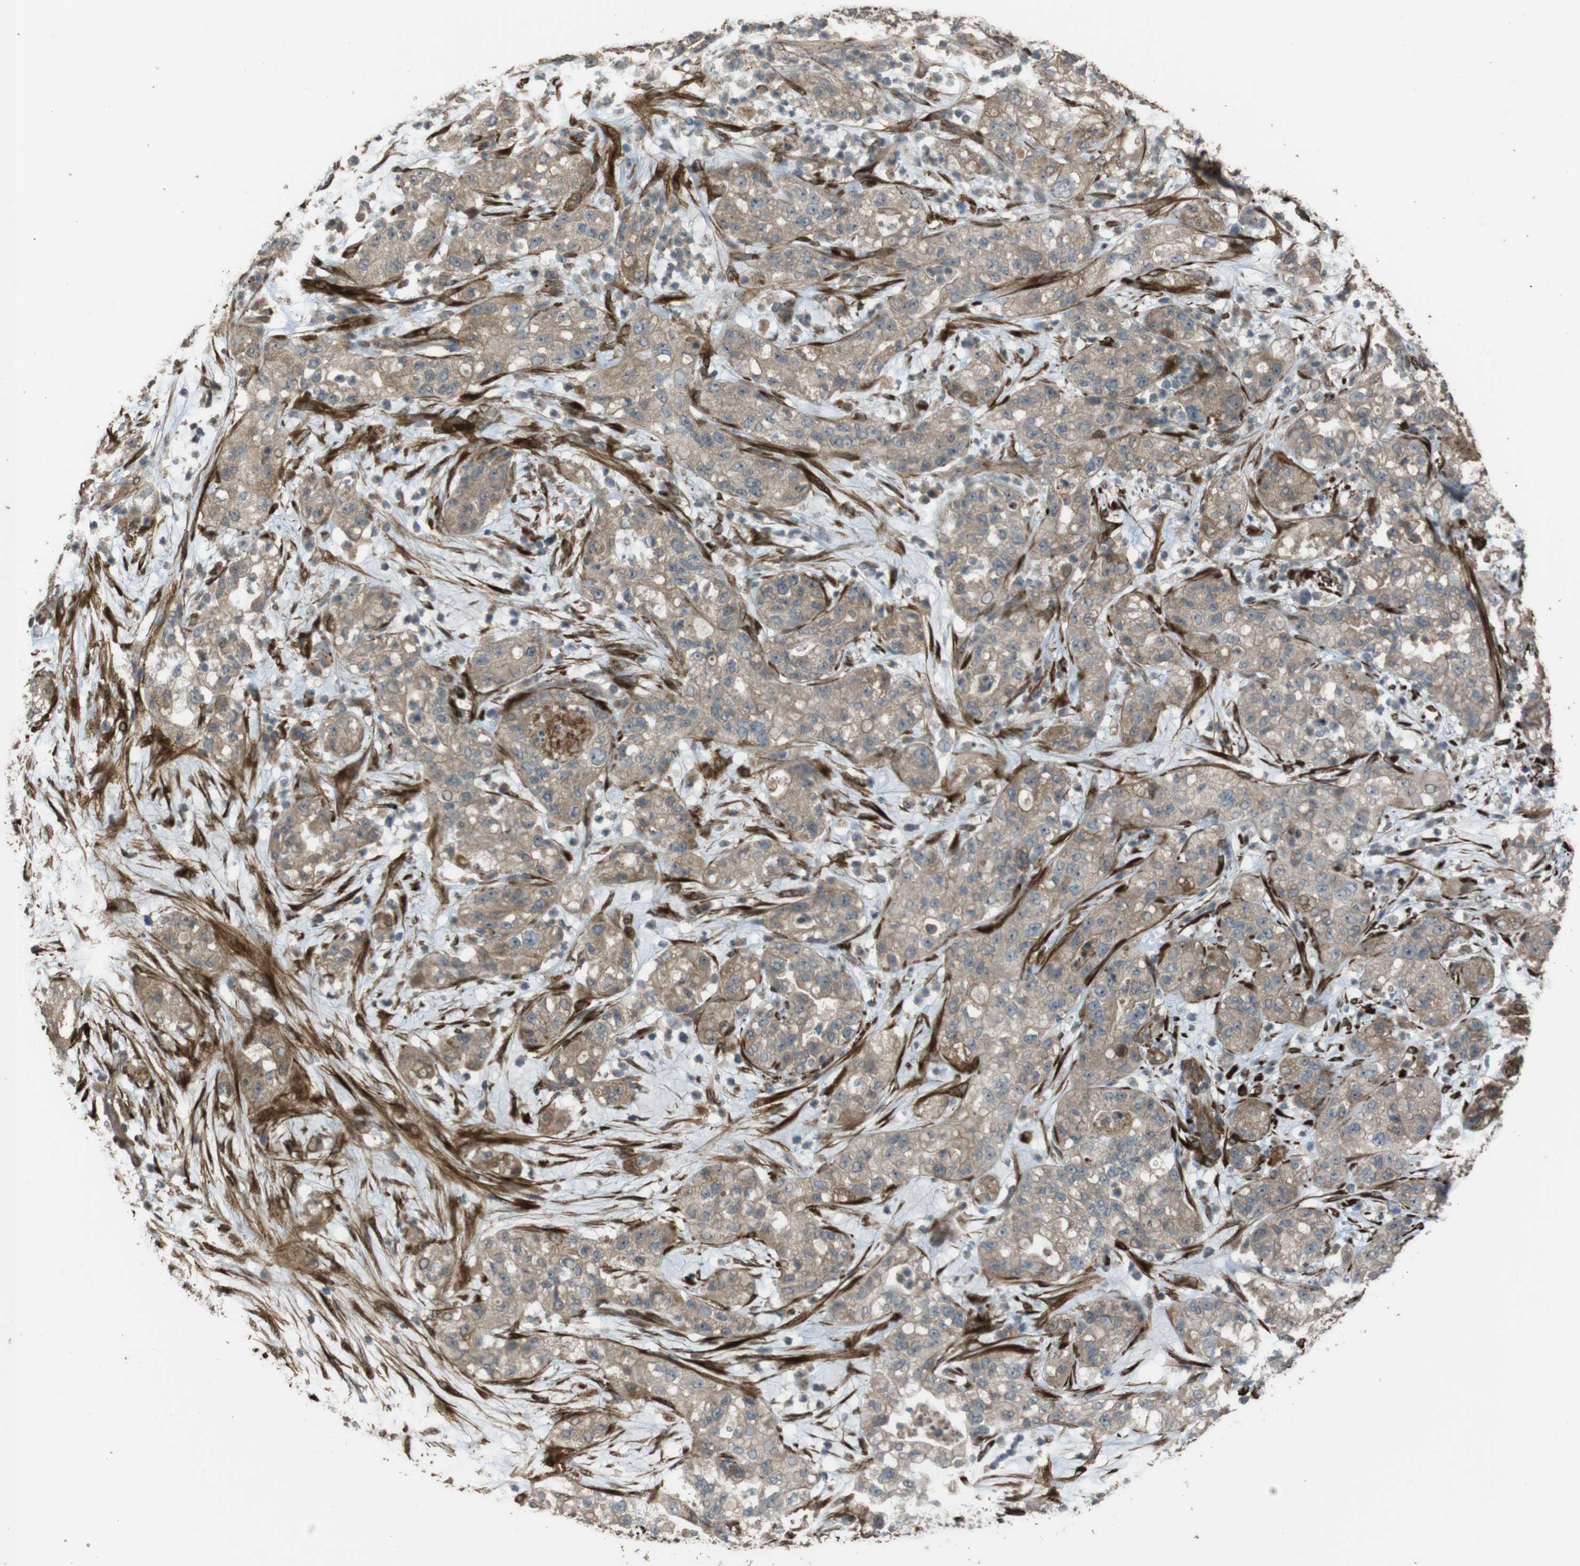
{"staining": {"intensity": "moderate", "quantity": ">75%", "location": "cytoplasmic/membranous"}, "tissue": "pancreatic cancer", "cell_type": "Tumor cells", "image_type": "cancer", "snomed": [{"axis": "morphology", "description": "Adenocarcinoma, NOS"}, {"axis": "topography", "description": "Pancreas"}], "caption": "DAB immunohistochemical staining of pancreatic adenocarcinoma displays moderate cytoplasmic/membranous protein staining in about >75% of tumor cells.", "gene": "MSRB3", "patient": {"sex": "female", "age": 78}}